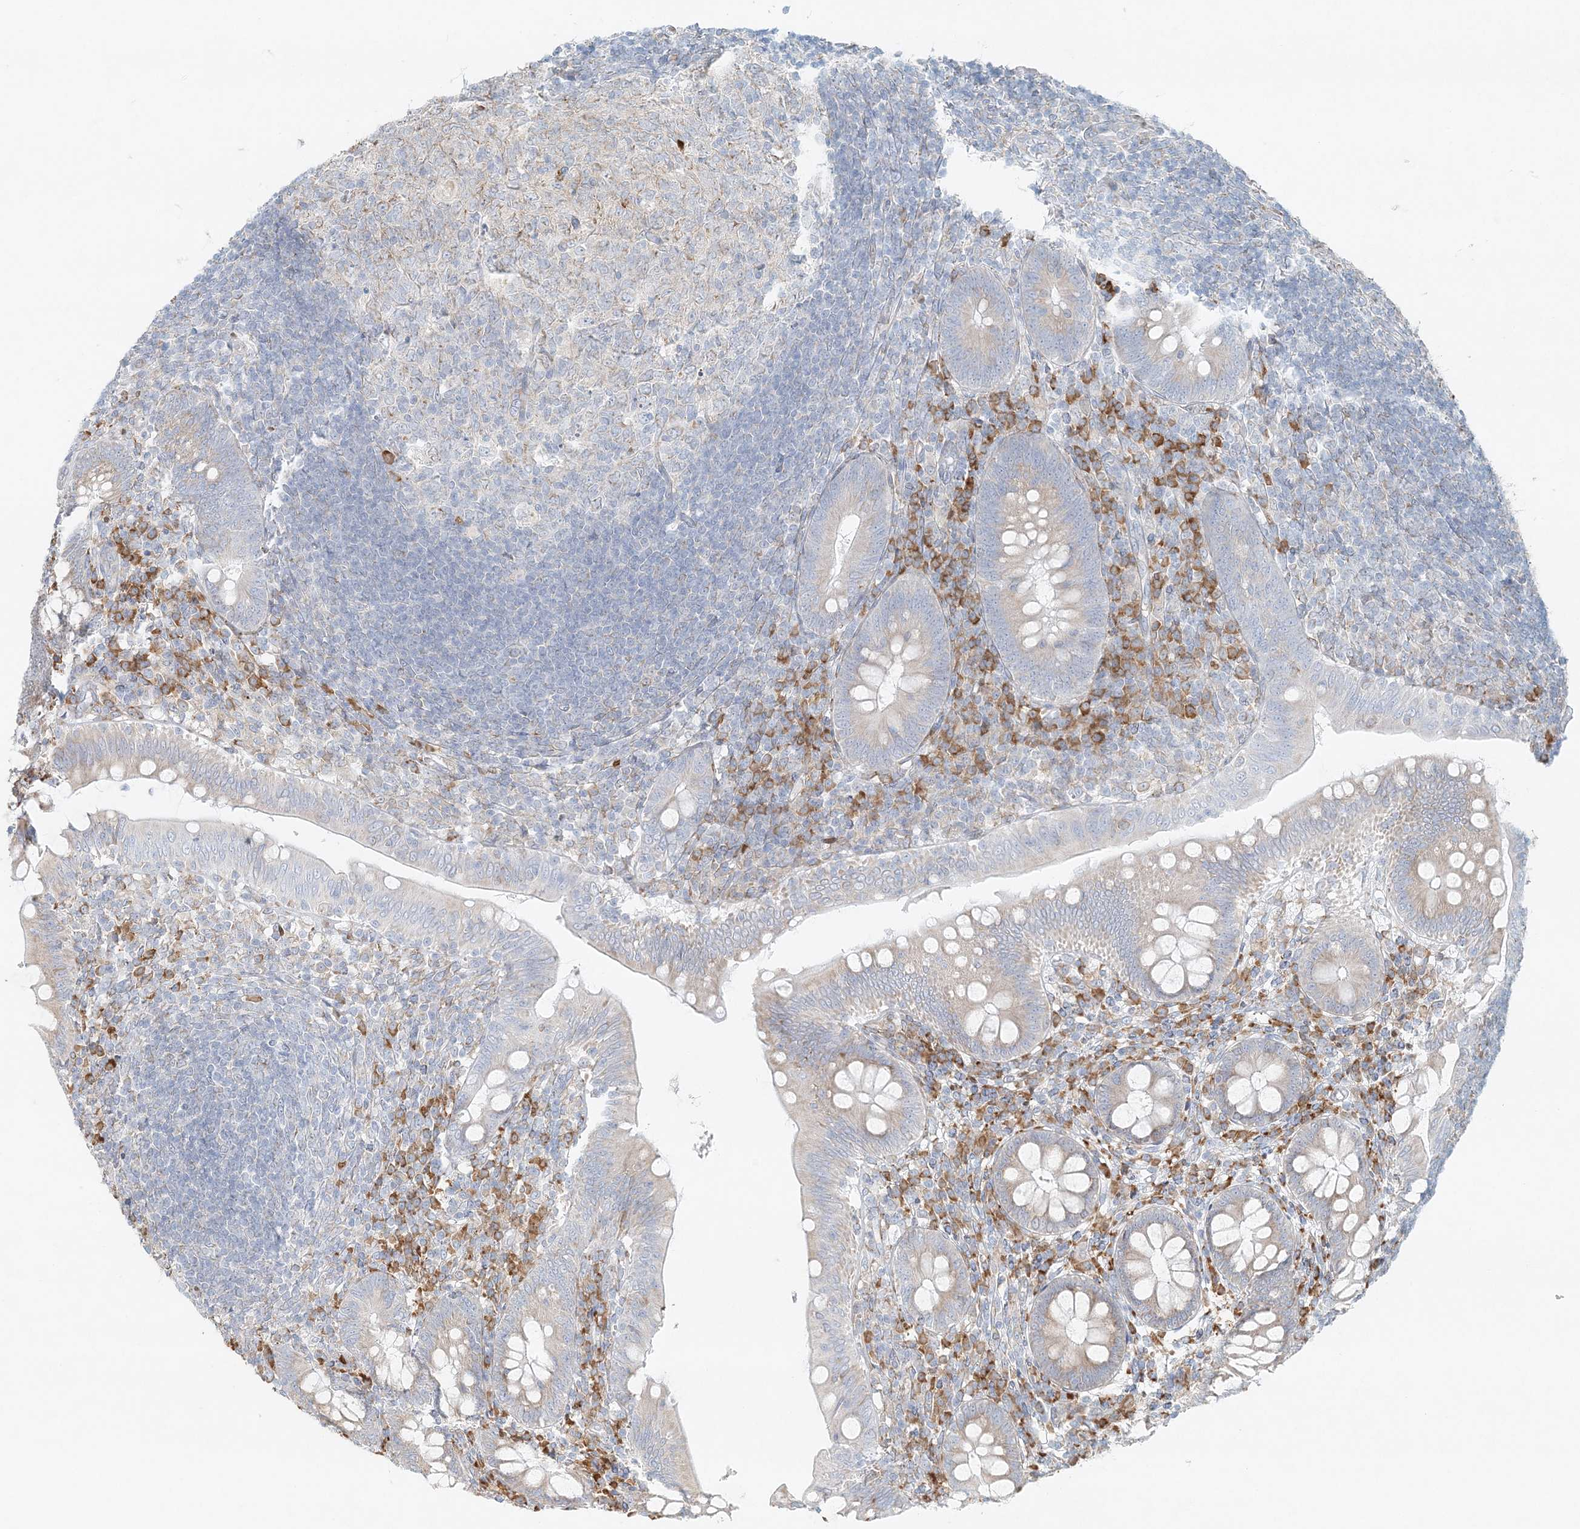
{"staining": {"intensity": "moderate", "quantity": ">75%", "location": "cytoplasmic/membranous"}, "tissue": "appendix", "cell_type": "Glandular cells", "image_type": "normal", "snomed": [{"axis": "morphology", "description": "Normal tissue, NOS"}, {"axis": "topography", "description": "Appendix"}], "caption": "Glandular cells exhibit medium levels of moderate cytoplasmic/membranous positivity in about >75% of cells in unremarkable human appendix. (DAB (3,3'-diaminobenzidine) IHC, brown staining for protein, blue staining for nuclei).", "gene": "STK11IP", "patient": {"sex": "male", "age": 14}}